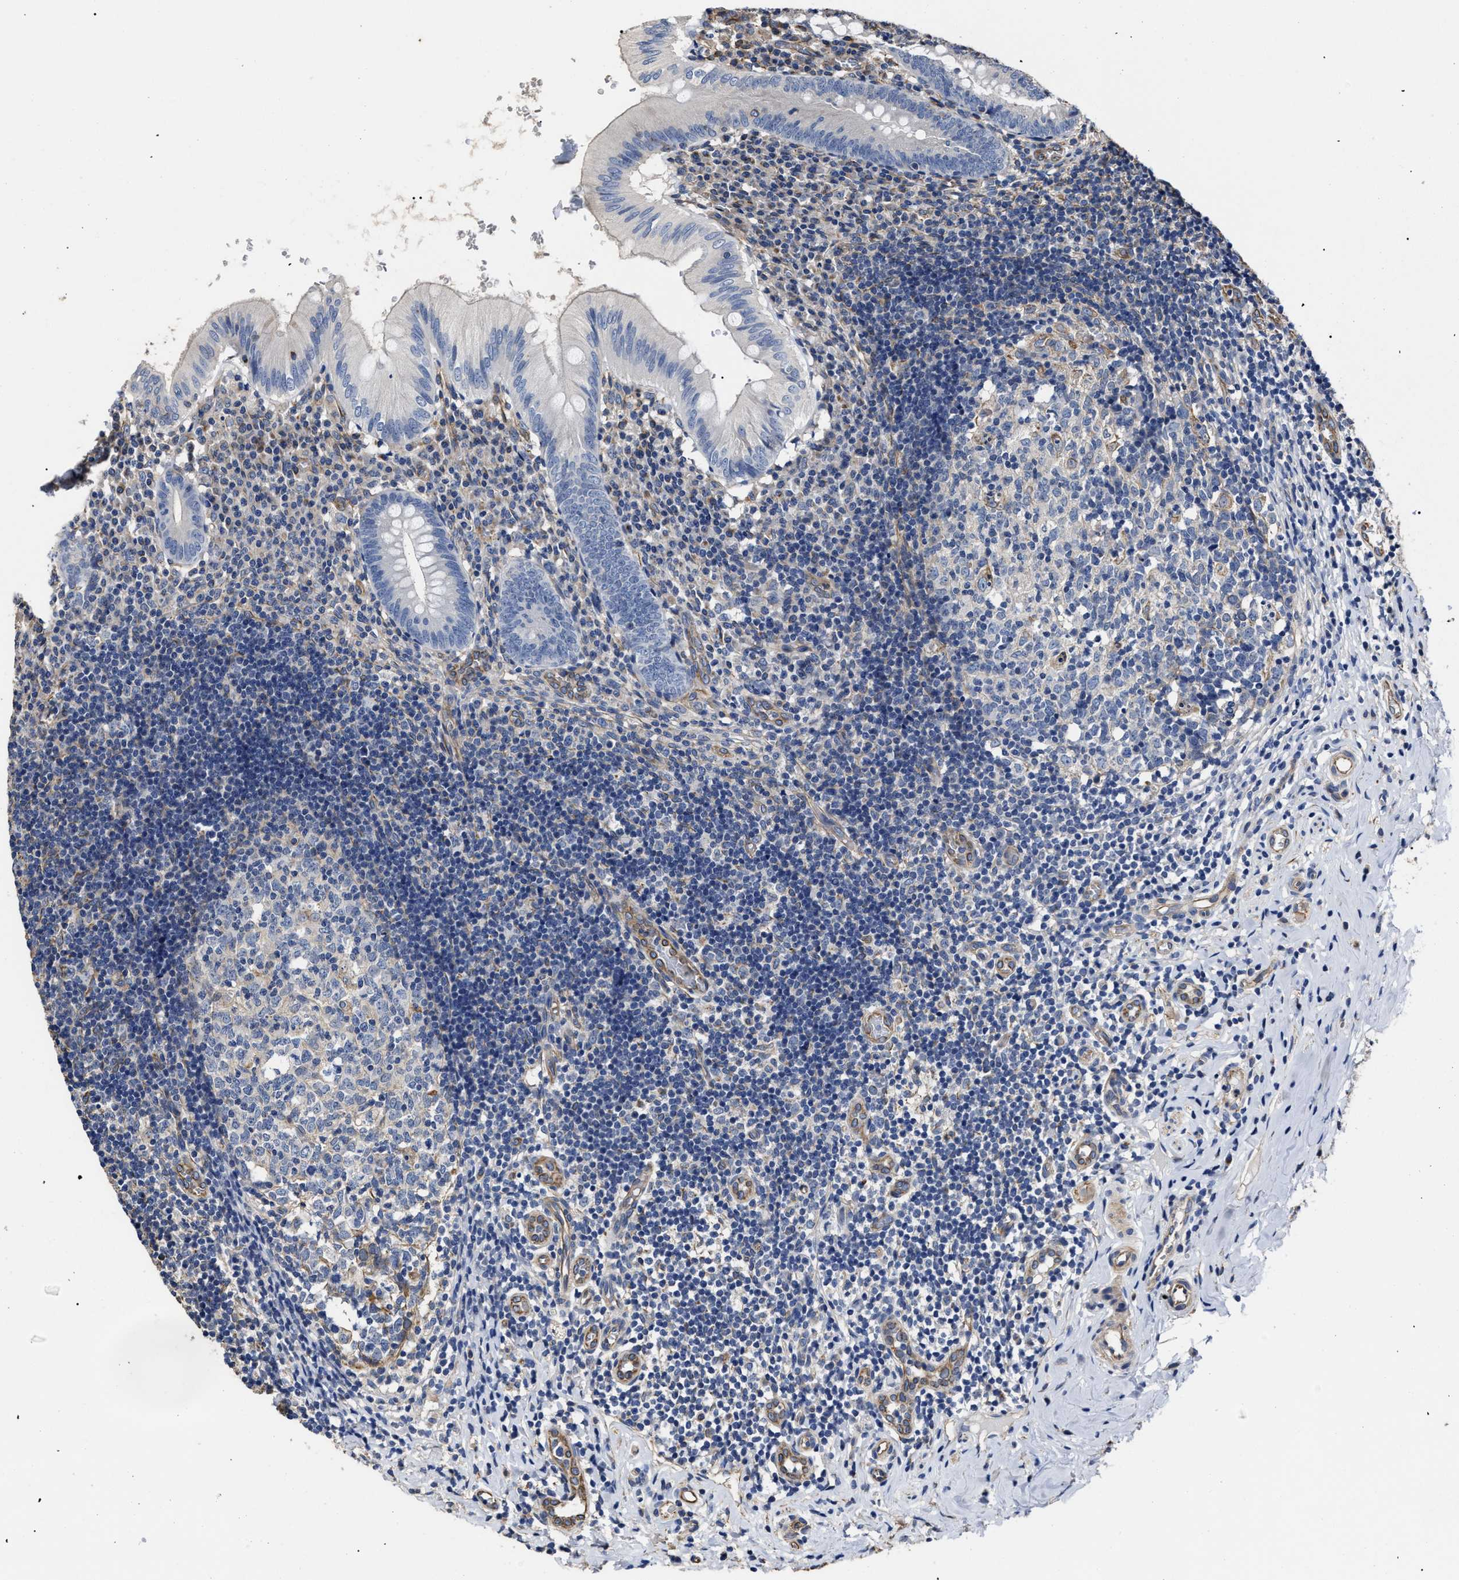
{"staining": {"intensity": "negative", "quantity": "none", "location": "none"}, "tissue": "appendix", "cell_type": "Glandular cells", "image_type": "normal", "snomed": [{"axis": "morphology", "description": "Normal tissue, NOS"}, {"axis": "topography", "description": "Appendix"}], "caption": "Glandular cells show no significant expression in unremarkable appendix.", "gene": "TSPAN33", "patient": {"sex": "male", "age": 8}}